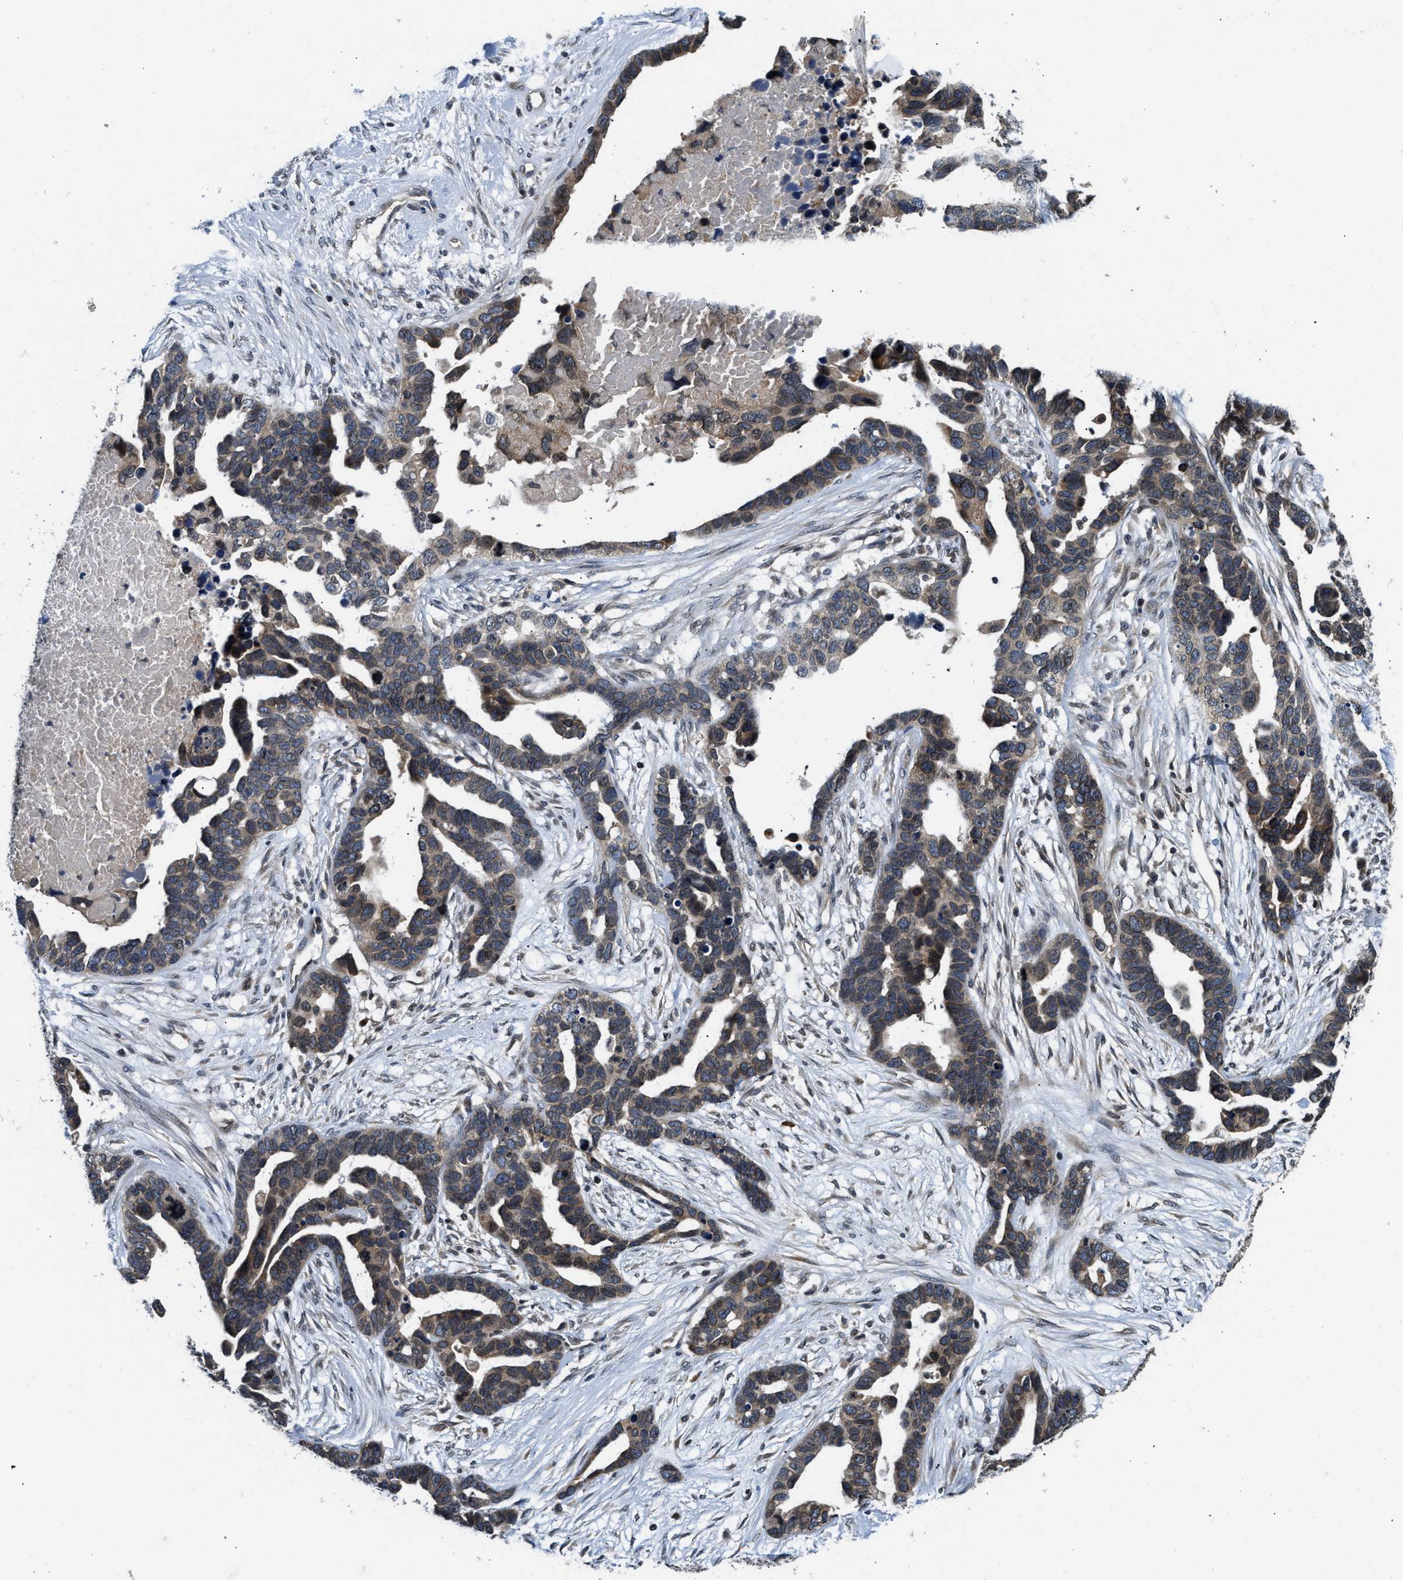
{"staining": {"intensity": "moderate", "quantity": ">75%", "location": "cytoplasmic/membranous"}, "tissue": "ovarian cancer", "cell_type": "Tumor cells", "image_type": "cancer", "snomed": [{"axis": "morphology", "description": "Cystadenocarcinoma, serous, NOS"}, {"axis": "topography", "description": "Ovary"}], "caption": "Moderate cytoplasmic/membranous staining is seen in approximately >75% of tumor cells in ovarian serous cystadenocarcinoma. (DAB IHC, brown staining for protein, blue staining for nuclei).", "gene": "RAB29", "patient": {"sex": "female", "age": 54}}